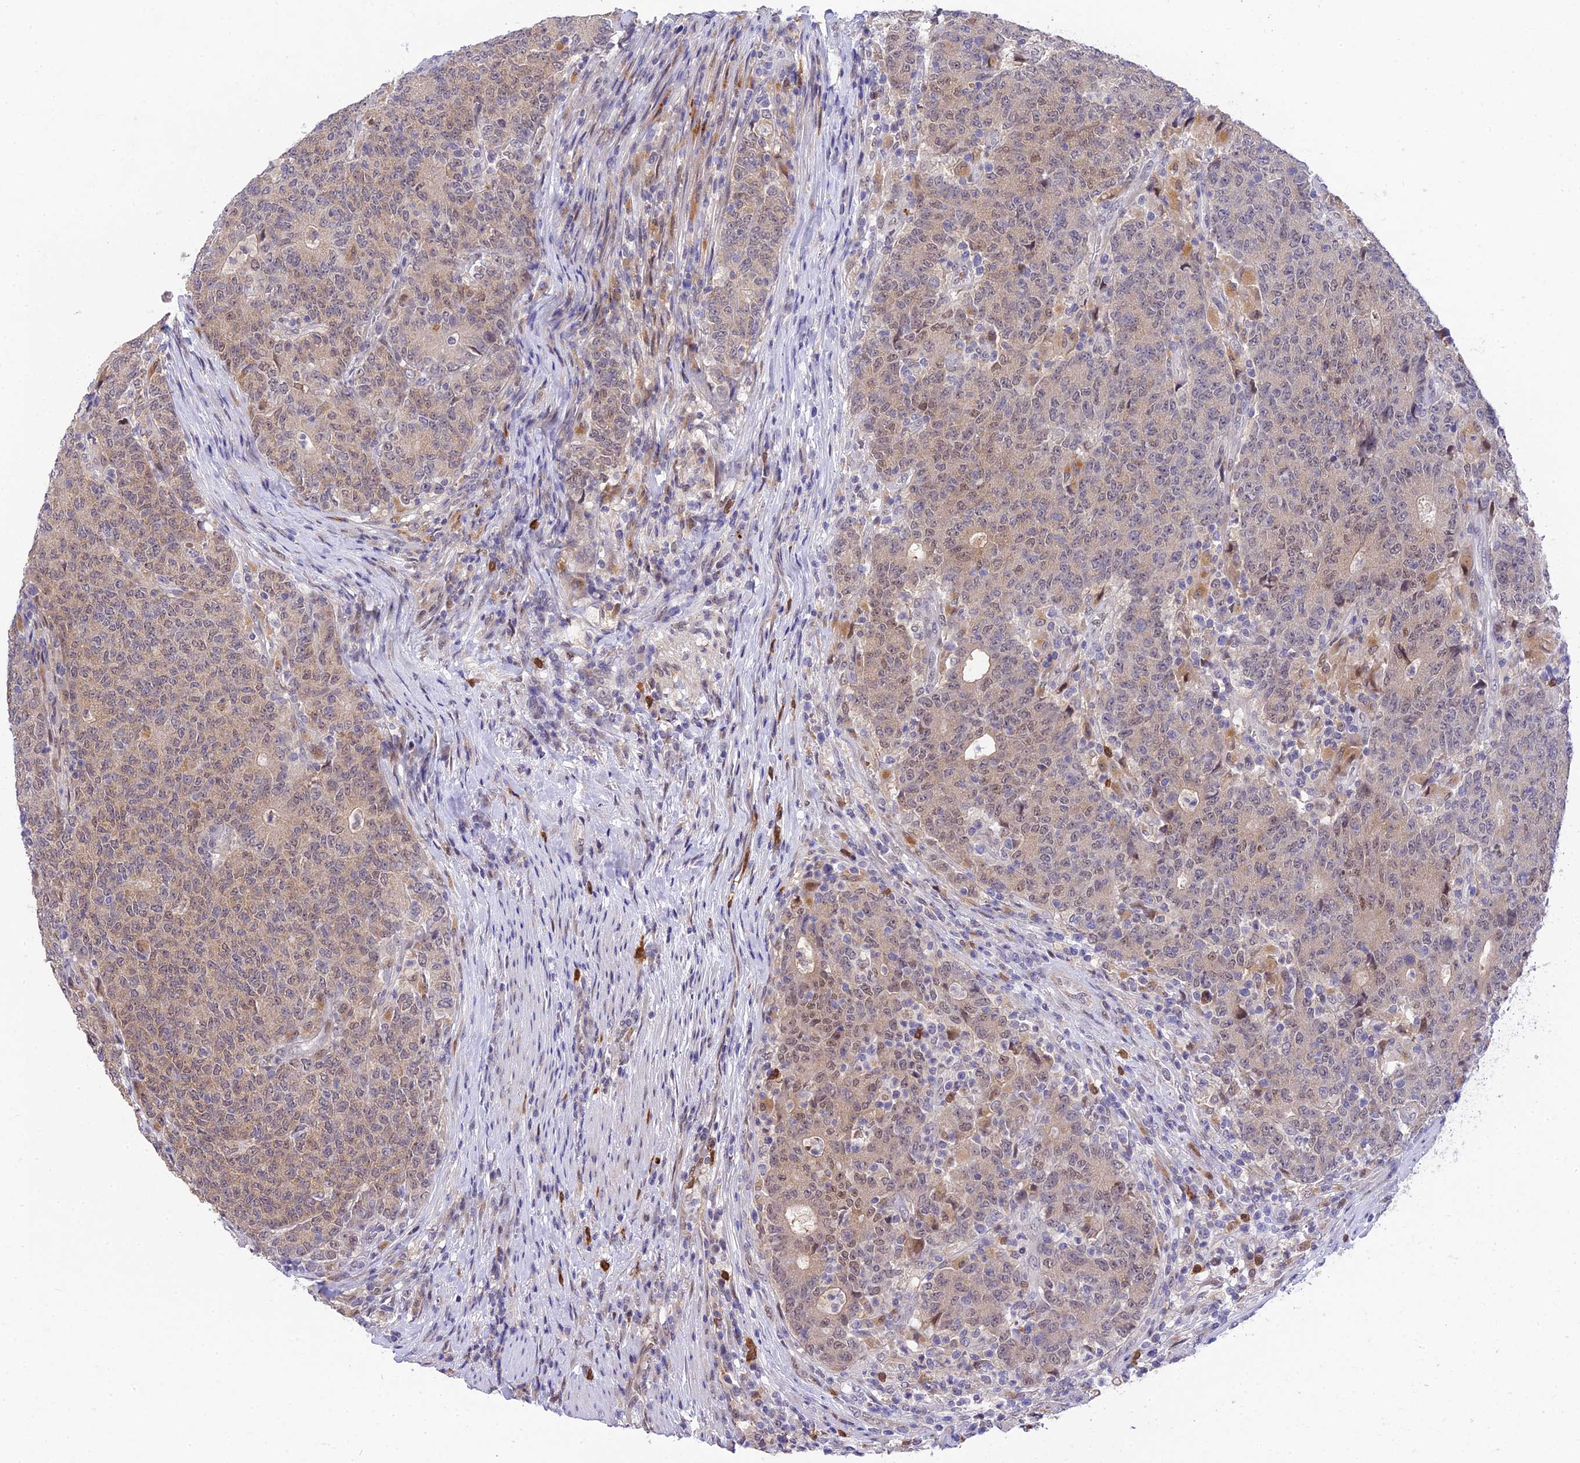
{"staining": {"intensity": "weak", "quantity": "25%-75%", "location": "nuclear"}, "tissue": "colorectal cancer", "cell_type": "Tumor cells", "image_type": "cancer", "snomed": [{"axis": "morphology", "description": "Adenocarcinoma, NOS"}, {"axis": "topography", "description": "Colon"}], "caption": "Colorectal cancer stained with a brown dye displays weak nuclear positive positivity in about 25%-75% of tumor cells.", "gene": "KCTD14", "patient": {"sex": "female", "age": 75}}